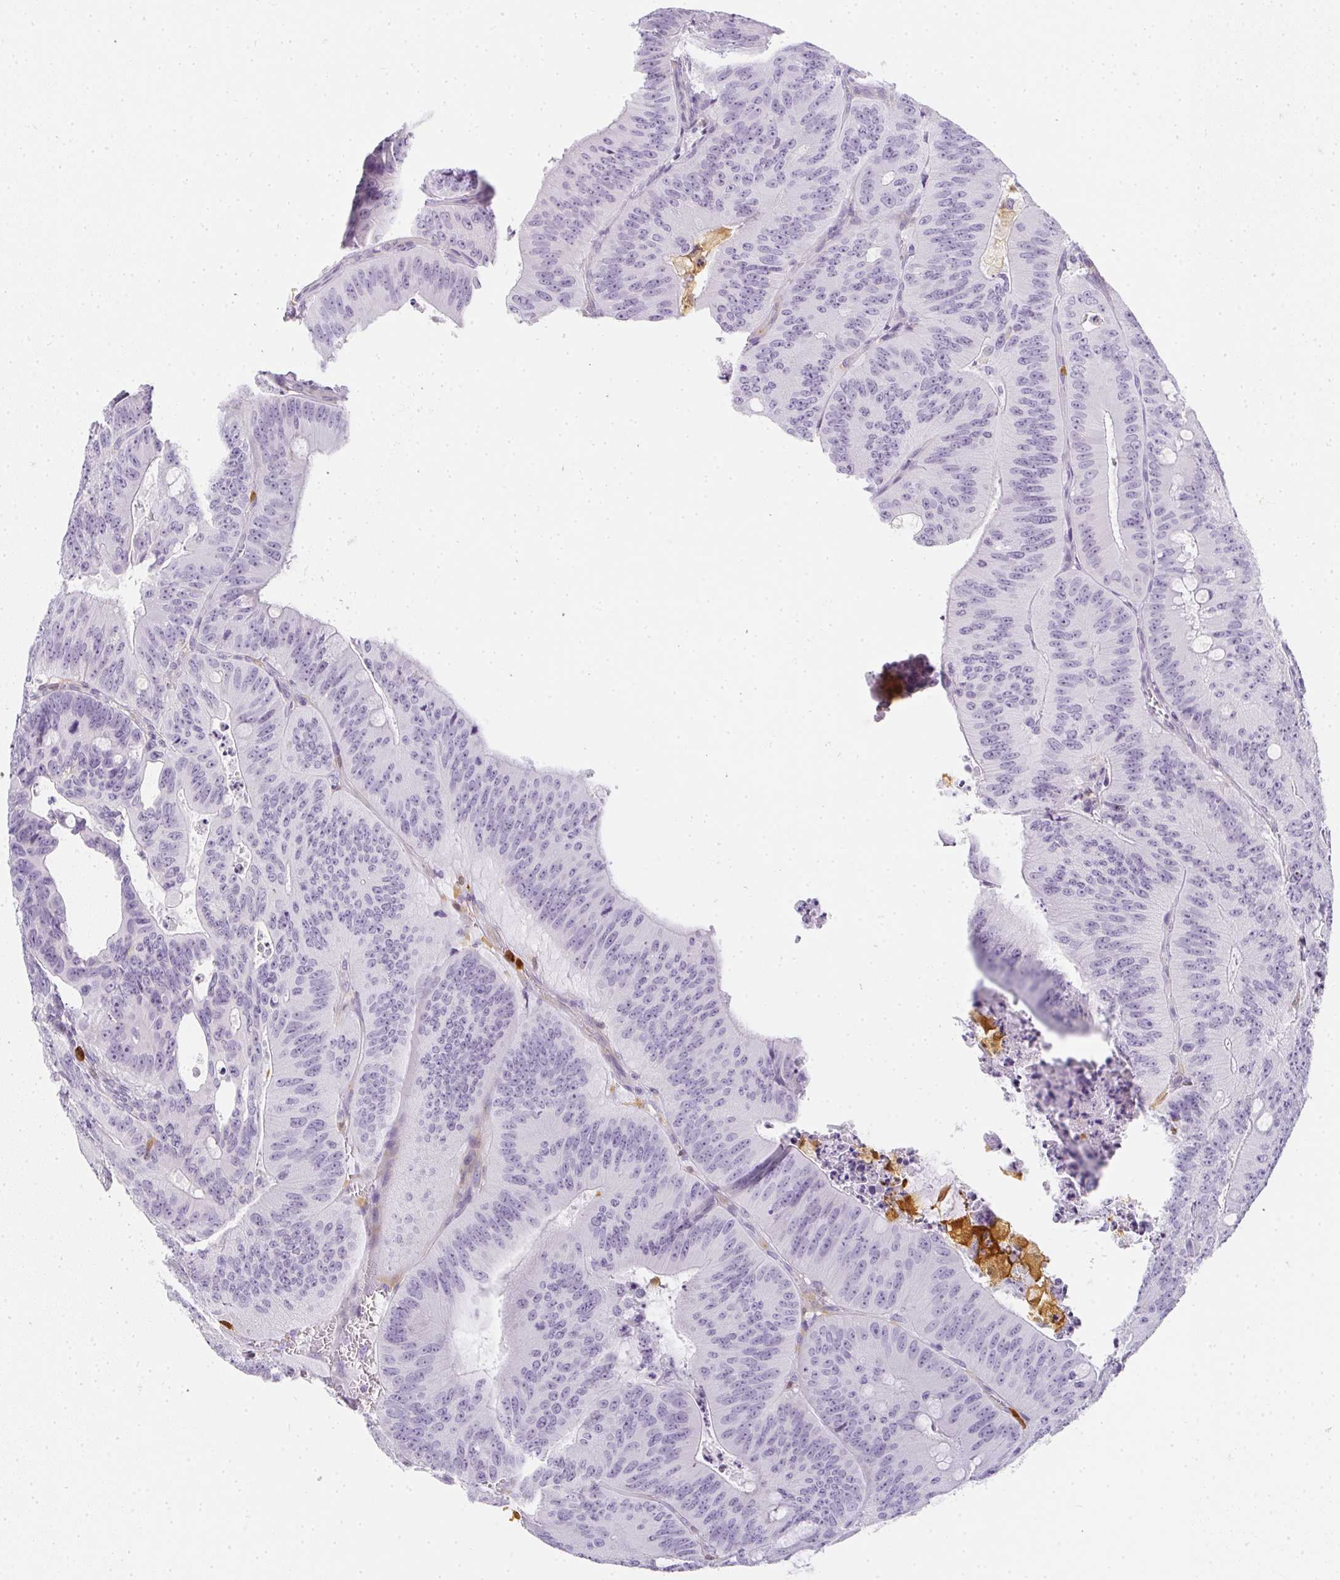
{"staining": {"intensity": "negative", "quantity": "none", "location": "none"}, "tissue": "colorectal cancer", "cell_type": "Tumor cells", "image_type": "cancer", "snomed": [{"axis": "morphology", "description": "Adenocarcinoma, NOS"}, {"axis": "topography", "description": "Colon"}], "caption": "This is a histopathology image of immunohistochemistry staining of colorectal cancer (adenocarcinoma), which shows no positivity in tumor cells. (Immunohistochemistry, brightfield microscopy, high magnification).", "gene": "HK3", "patient": {"sex": "male", "age": 62}}